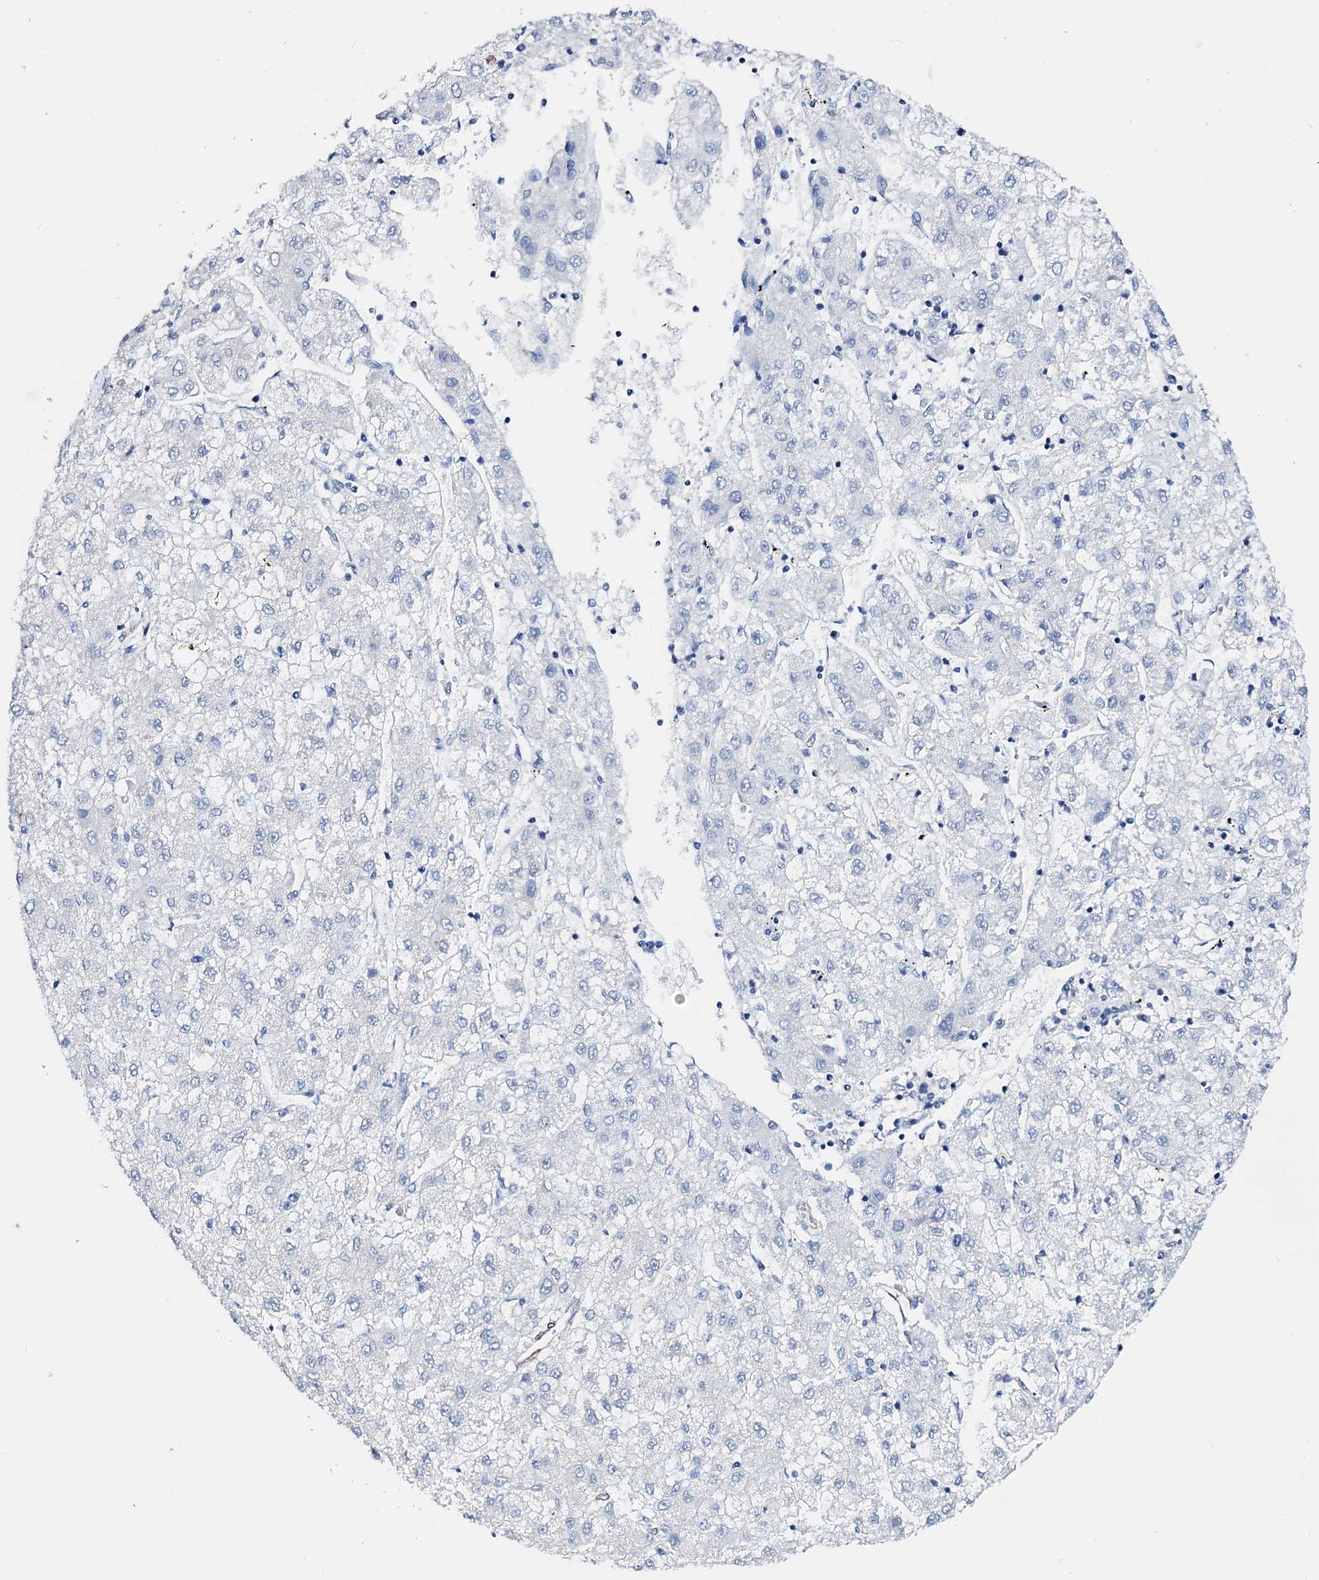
{"staining": {"intensity": "negative", "quantity": "none", "location": "none"}, "tissue": "liver cancer", "cell_type": "Tumor cells", "image_type": "cancer", "snomed": [{"axis": "morphology", "description": "Carcinoma, Hepatocellular, NOS"}, {"axis": "topography", "description": "Liver"}], "caption": "This histopathology image is of liver cancer (hepatocellular carcinoma) stained with immunohistochemistry (IHC) to label a protein in brown with the nuclei are counter-stained blue. There is no positivity in tumor cells.", "gene": "NRIP2", "patient": {"sex": "male", "age": 72}}